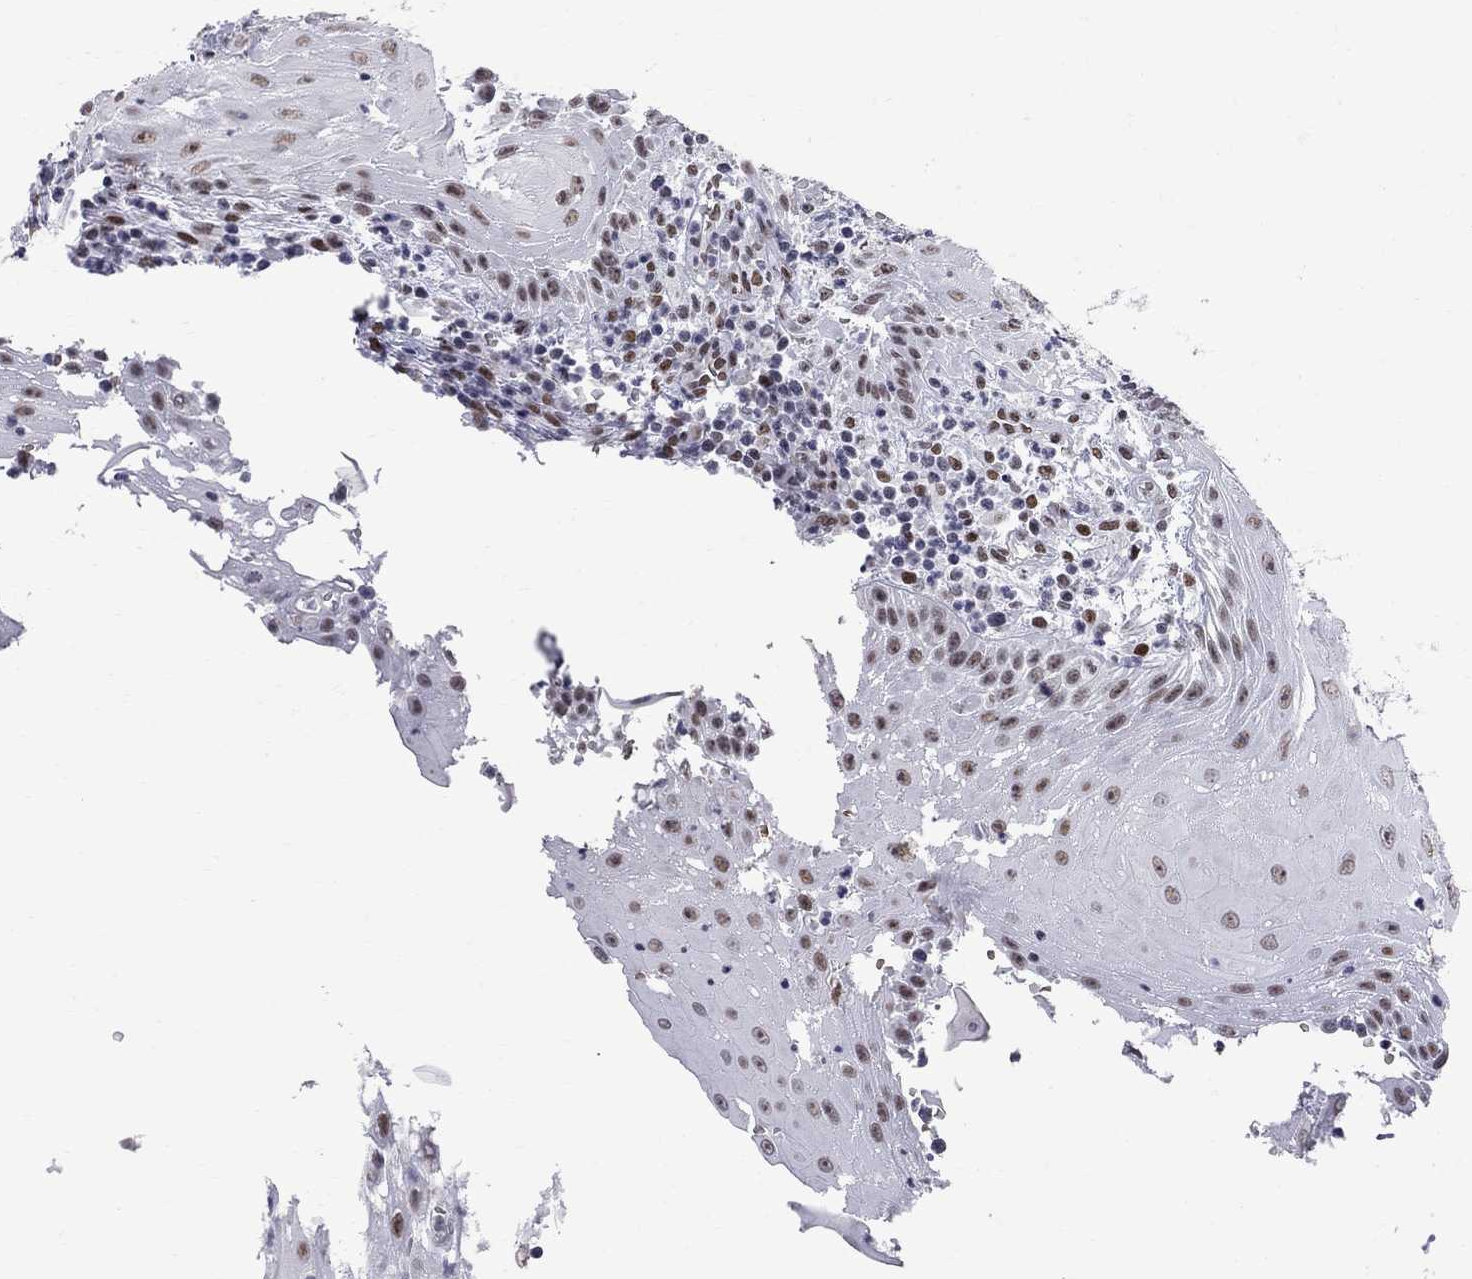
{"staining": {"intensity": "moderate", "quantity": ">75%", "location": "nuclear"}, "tissue": "head and neck cancer", "cell_type": "Tumor cells", "image_type": "cancer", "snomed": [{"axis": "morphology", "description": "Squamous cell carcinoma, NOS"}, {"axis": "topography", "description": "Oral tissue"}, {"axis": "topography", "description": "Head-Neck"}], "caption": "DAB immunohistochemical staining of human head and neck squamous cell carcinoma demonstrates moderate nuclear protein positivity in about >75% of tumor cells.", "gene": "ZBTB47", "patient": {"sex": "male", "age": 58}}